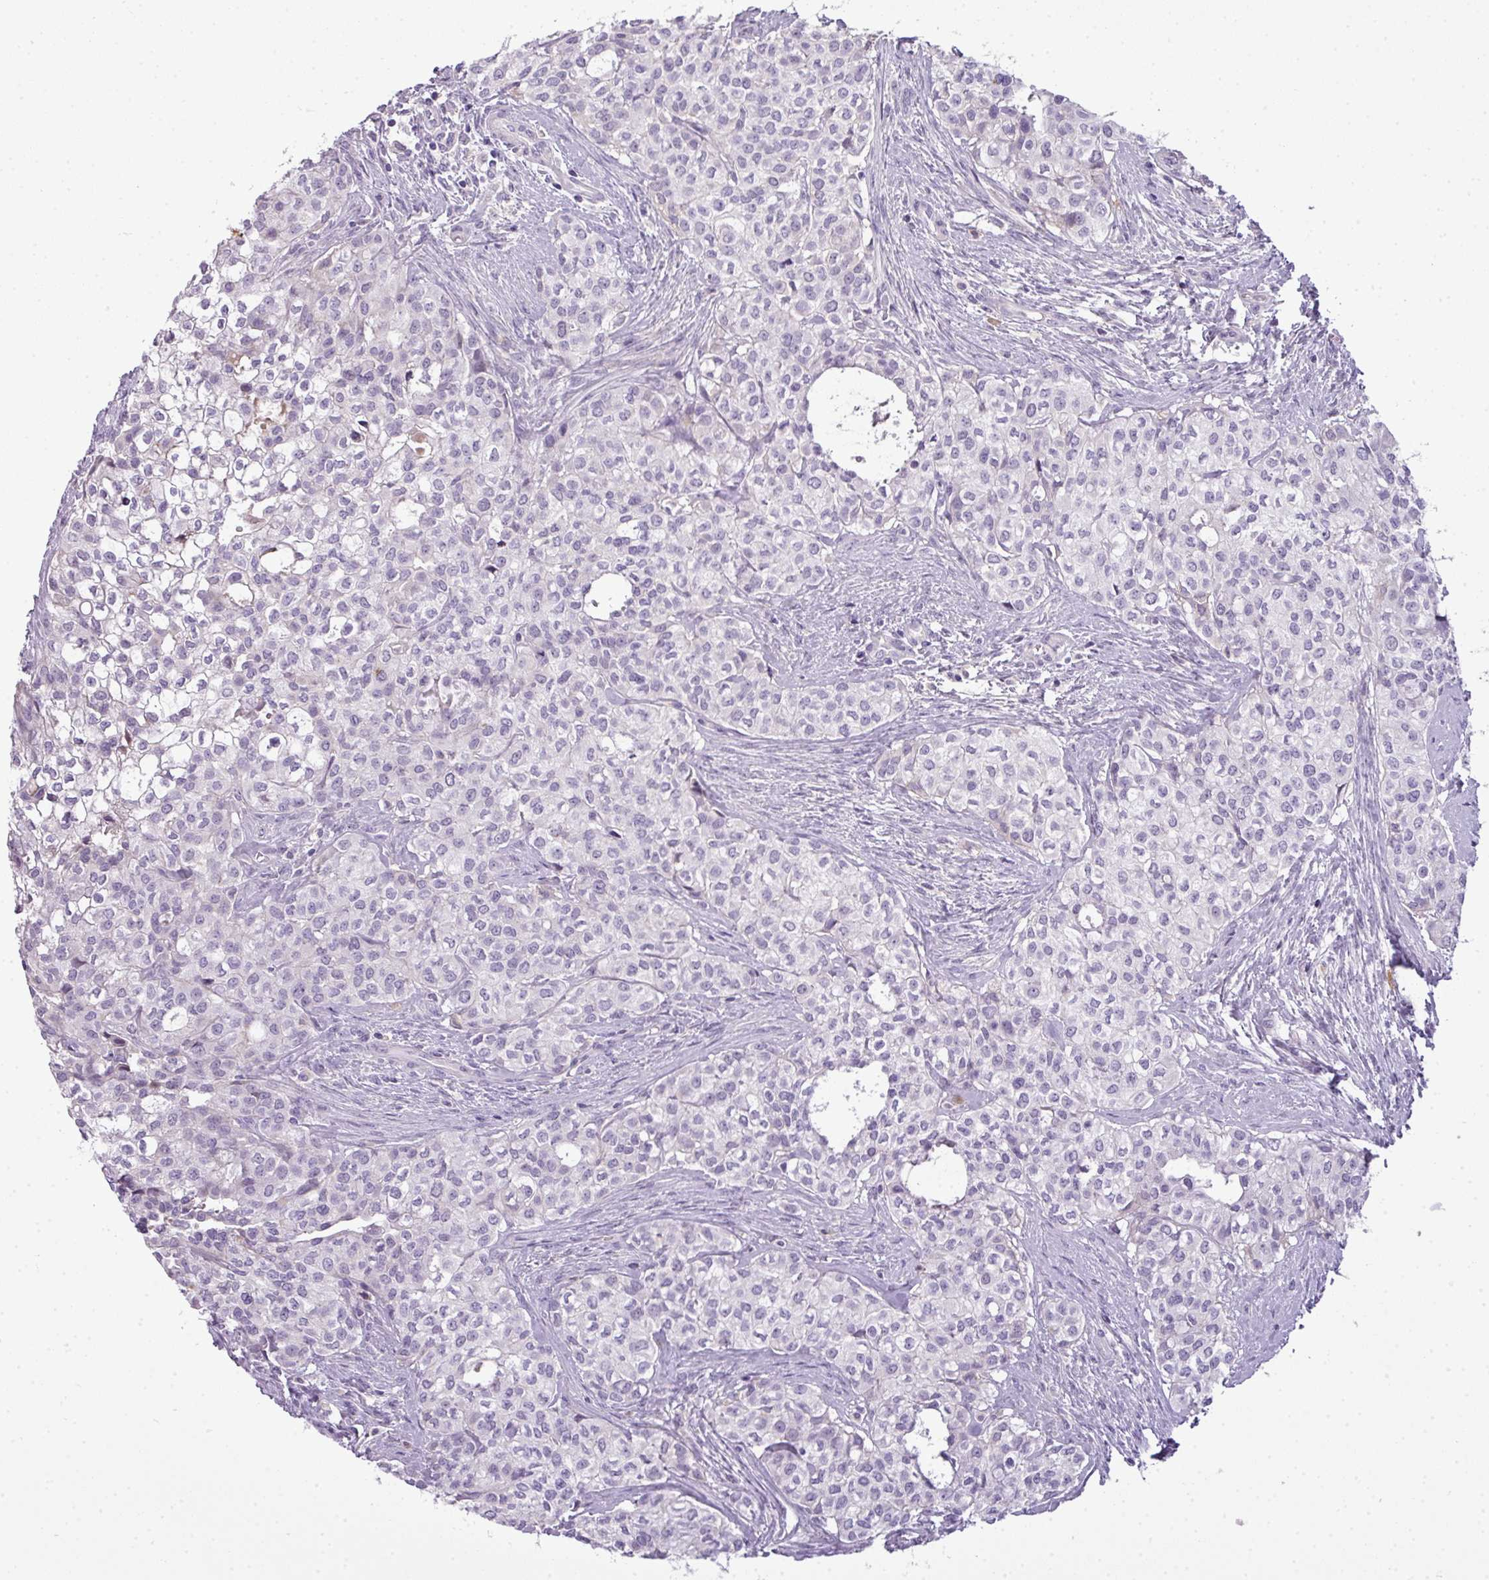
{"staining": {"intensity": "negative", "quantity": "none", "location": "none"}, "tissue": "head and neck cancer", "cell_type": "Tumor cells", "image_type": "cancer", "snomed": [{"axis": "morphology", "description": "Adenocarcinoma, NOS"}, {"axis": "topography", "description": "Head-Neck"}], "caption": "There is no significant staining in tumor cells of head and neck cancer (adenocarcinoma).", "gene": "C4B", "patient": {"sex": "male", "age": 81}}